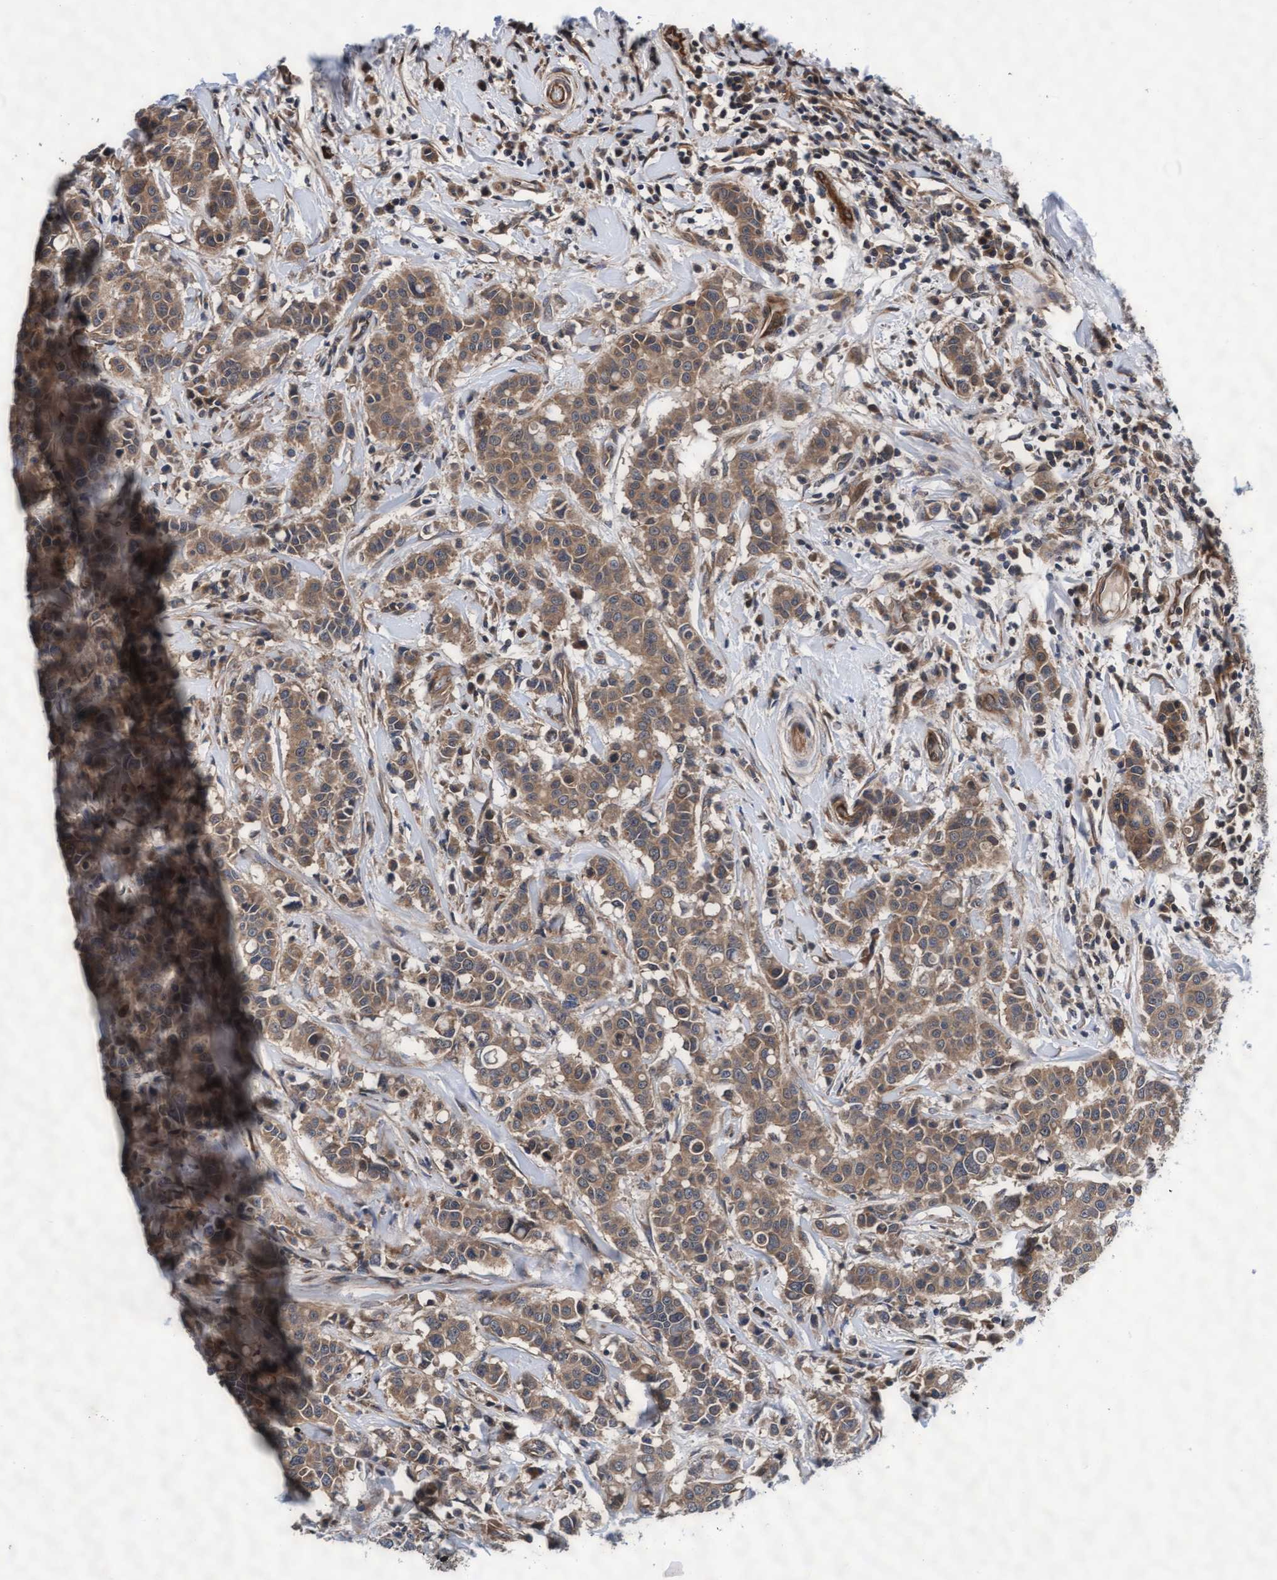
{"staining": {"intensity": "weak", "quantity": ">75%", "location": "cytoplasmic/membranous"}, "tissue": "breast cancer", "cell_type": "Tumor cells", "image_type": "cancer", "snomed": [{"axis": "morphology", "description": "Duct carcinoma"}, {"axis": "topography", "description": "Breast"}], "caption": "The image reveals a brown stain indicating the presence of a protein in the cytoplasmic/membranous of tumor cells in breast cancer. The staining was performed using DAB (3,3'-diaminobenzidine) to visualize the protein expression in brown, while the nuclei were stained in blue with hematoxylin (Magnification: 20x).", "gene": "EFCAB13", "patient": {"sex": "female", "age": 27}}